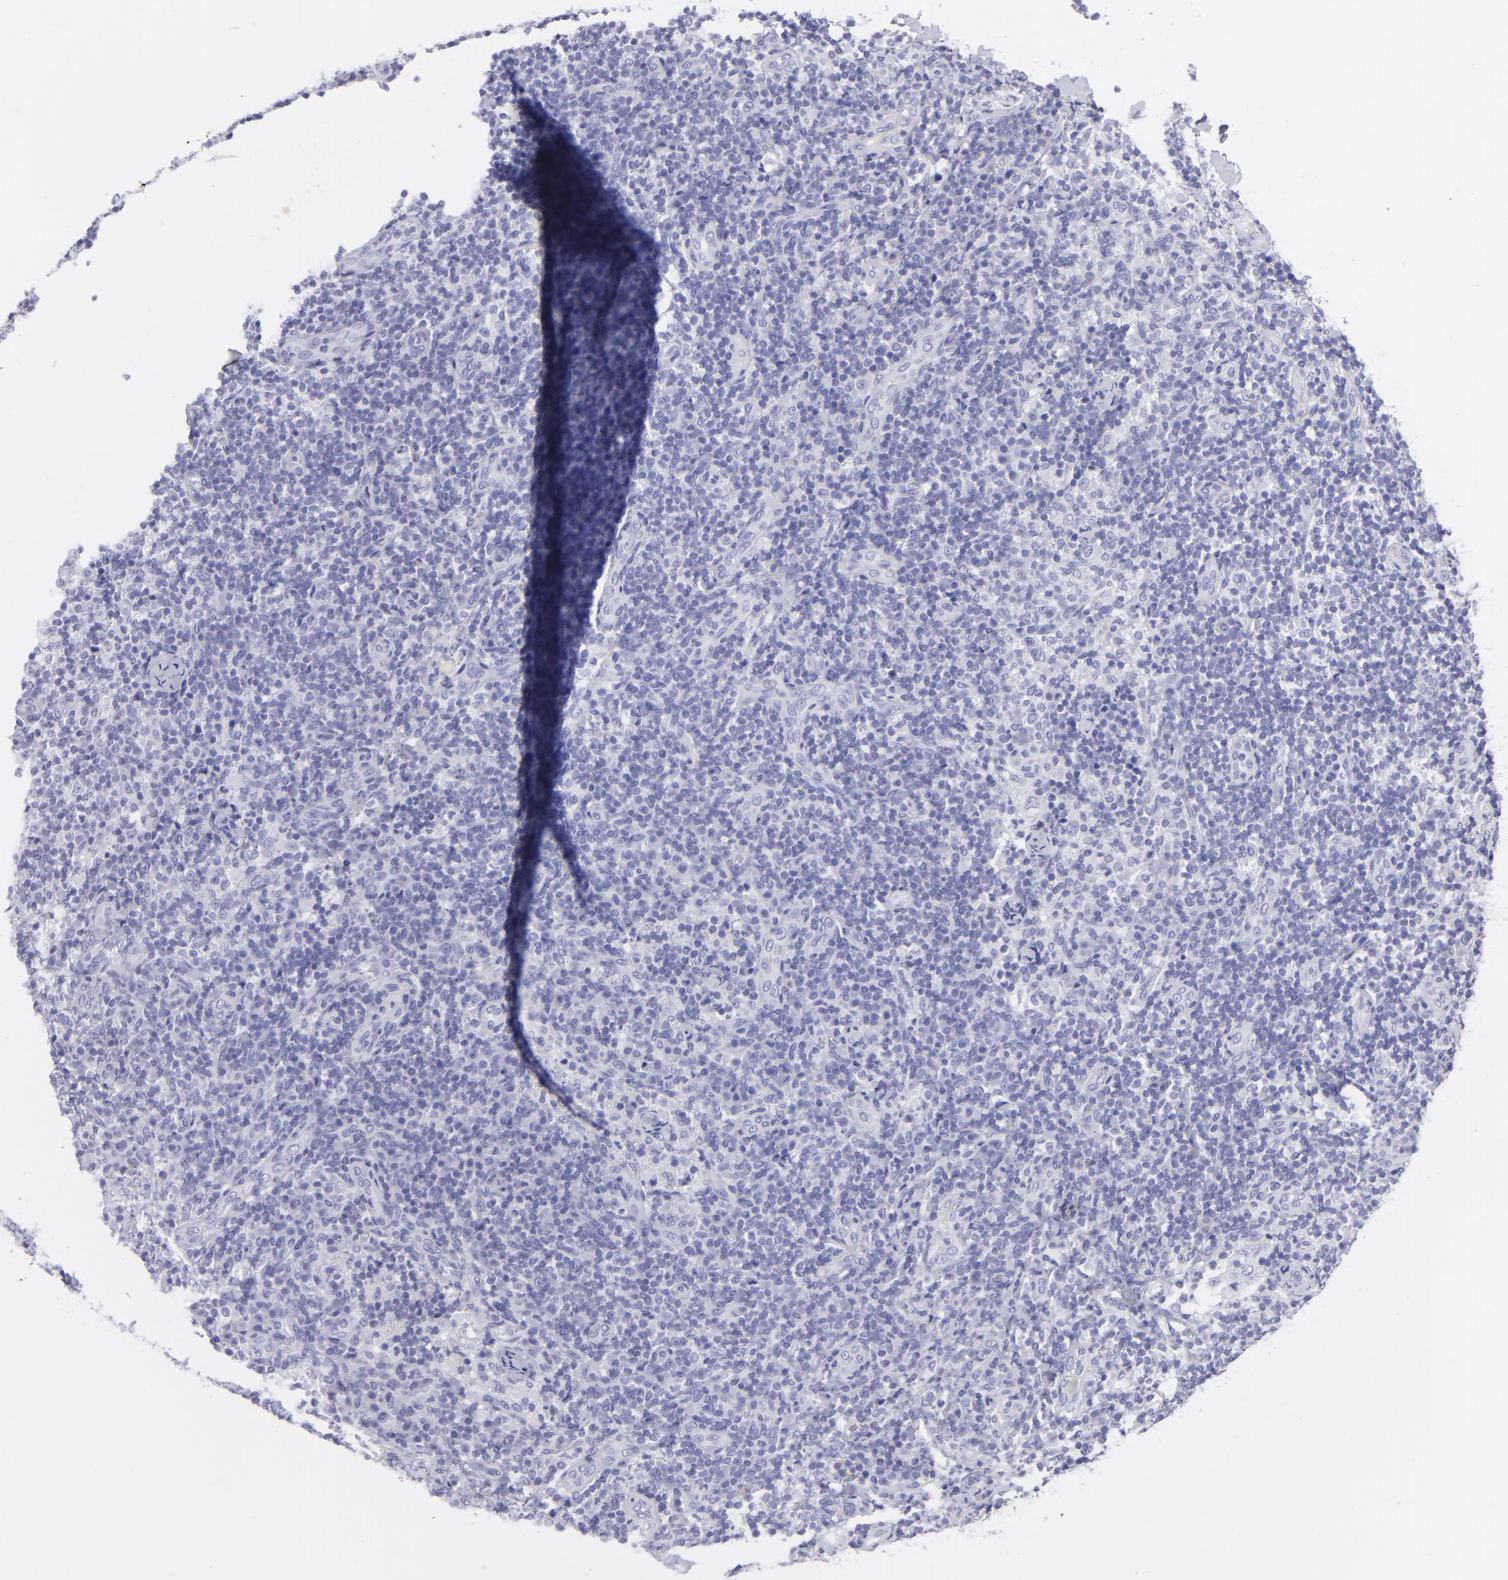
{"staining": {"intensity": "negative", "quantity": "none", "location": "none"}, "tissue": "lymph node", "cell_type": "Germinal center cells", "image_type": "normal", "snomed": [{"axis": "morphology", "description": "Normal tissue, NOS"}, {"axis": "morphology", "description": "Inflammation, NOS"}, {"axis": "topography", "description": "Lymph node"}], "caption": "Immunohistochemistry micrograph of benign lymph node: lymph node stained with DAB exhibits no significant protein expression in germinal center cells.", "gene": "PIP", "patient": {"sex": "male", "age": 46}}